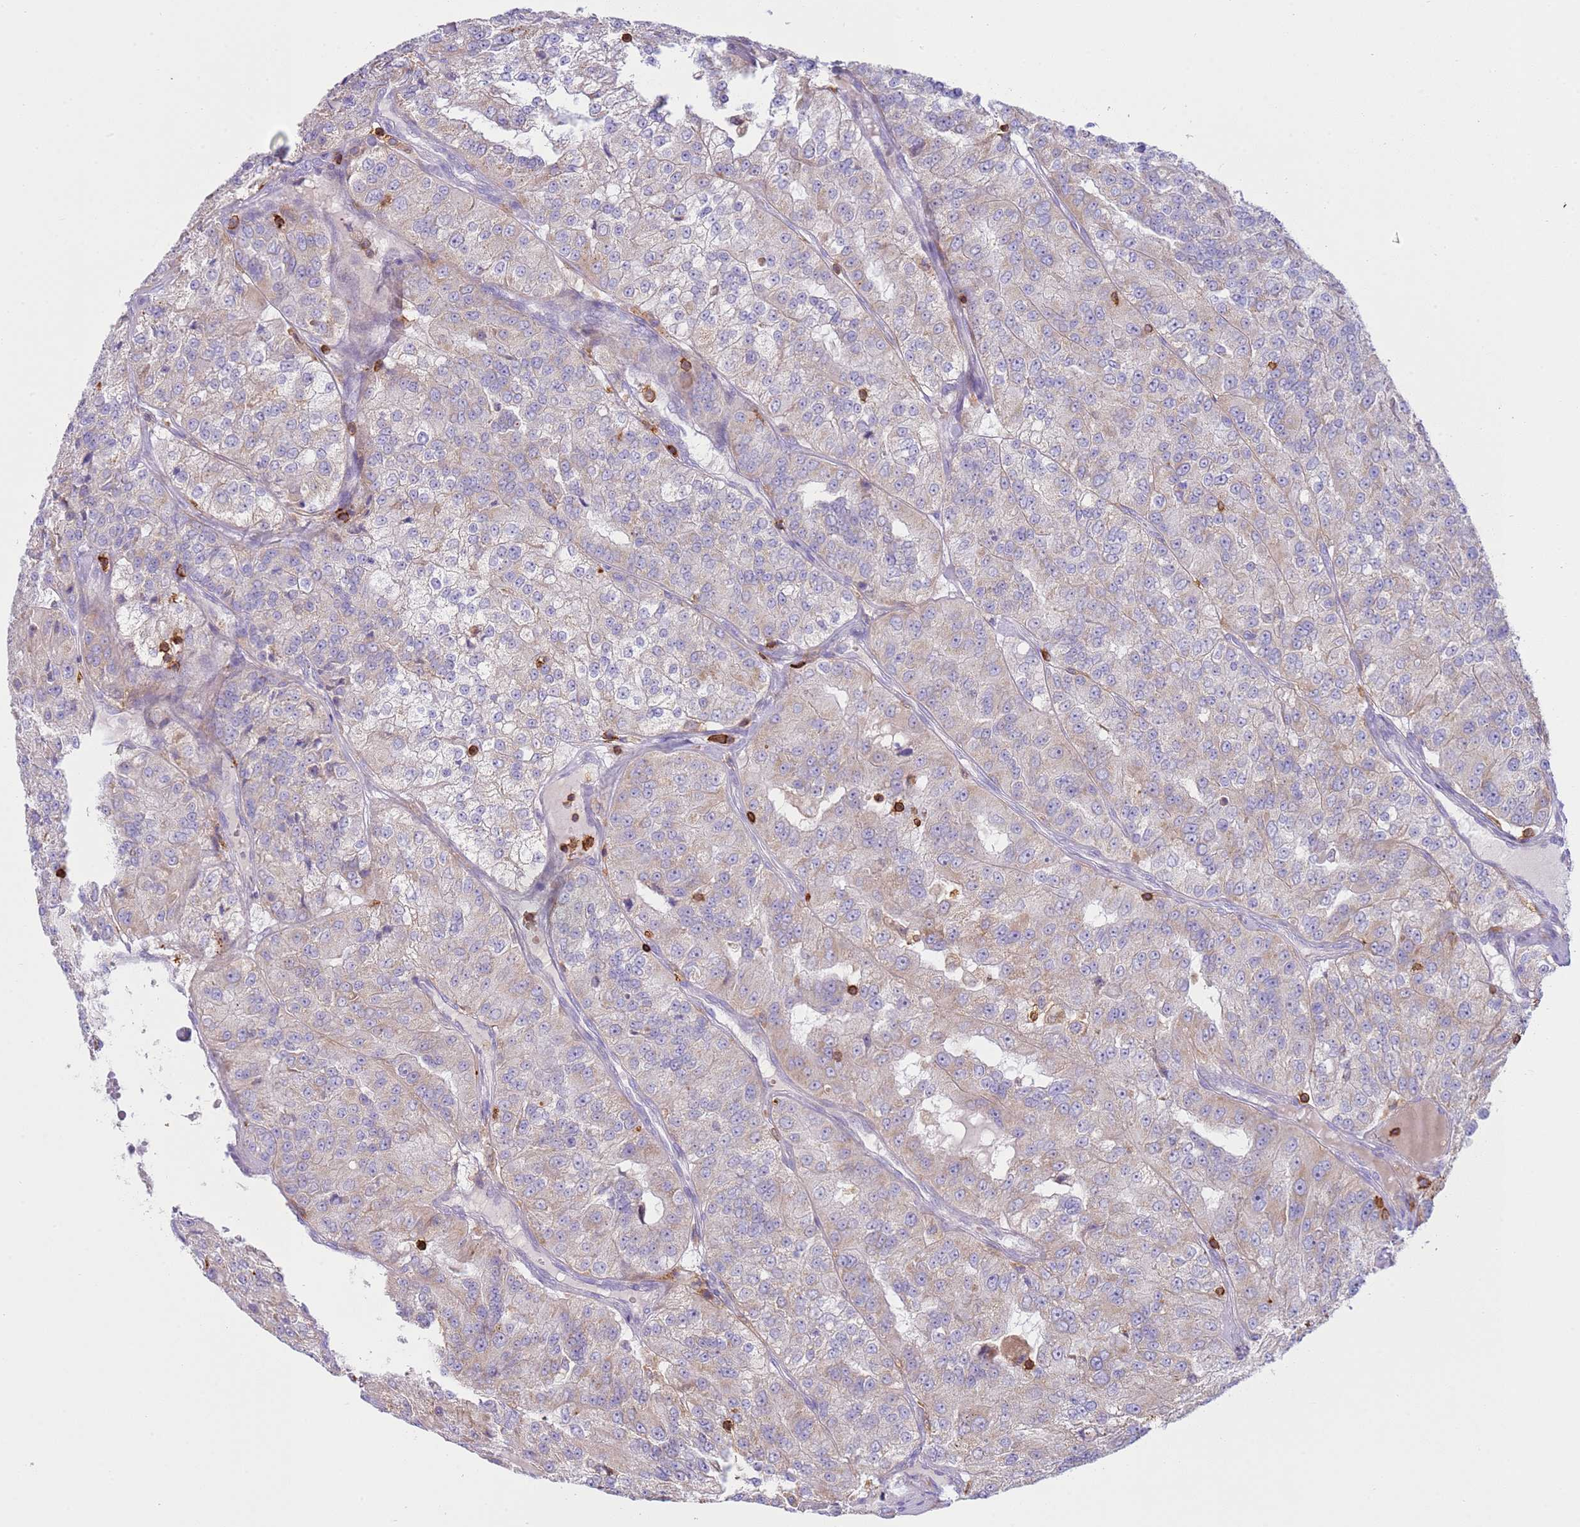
{"staining": {"intensity": "weak", "quantity": "25%-75%", "location": "cytoplasmic/membranous"}, "tissue": "renal cancer", "cell_type": "Tumor cells", "image_type": "cancer", "snomed": [{"axis": "morphology", "description": "Adenocarcinoma, NOS"}, {"axis": "topography", "description": "Kidney"}], "caption": "Immunohistochemistry (IHC) staining of renal cancer, which shows low levels of weak cytoplasmic/membranous expression in approximately 25%-75% of tumor cells indicating weak cytoplasmic/membranous protein staining. The staining was performed using DAB (brown) for protein detection and nuclei were counterstained in hematoxylin (blue).", "gene": "TTPAL", "patient": {"sex": "female", "age": 63}}